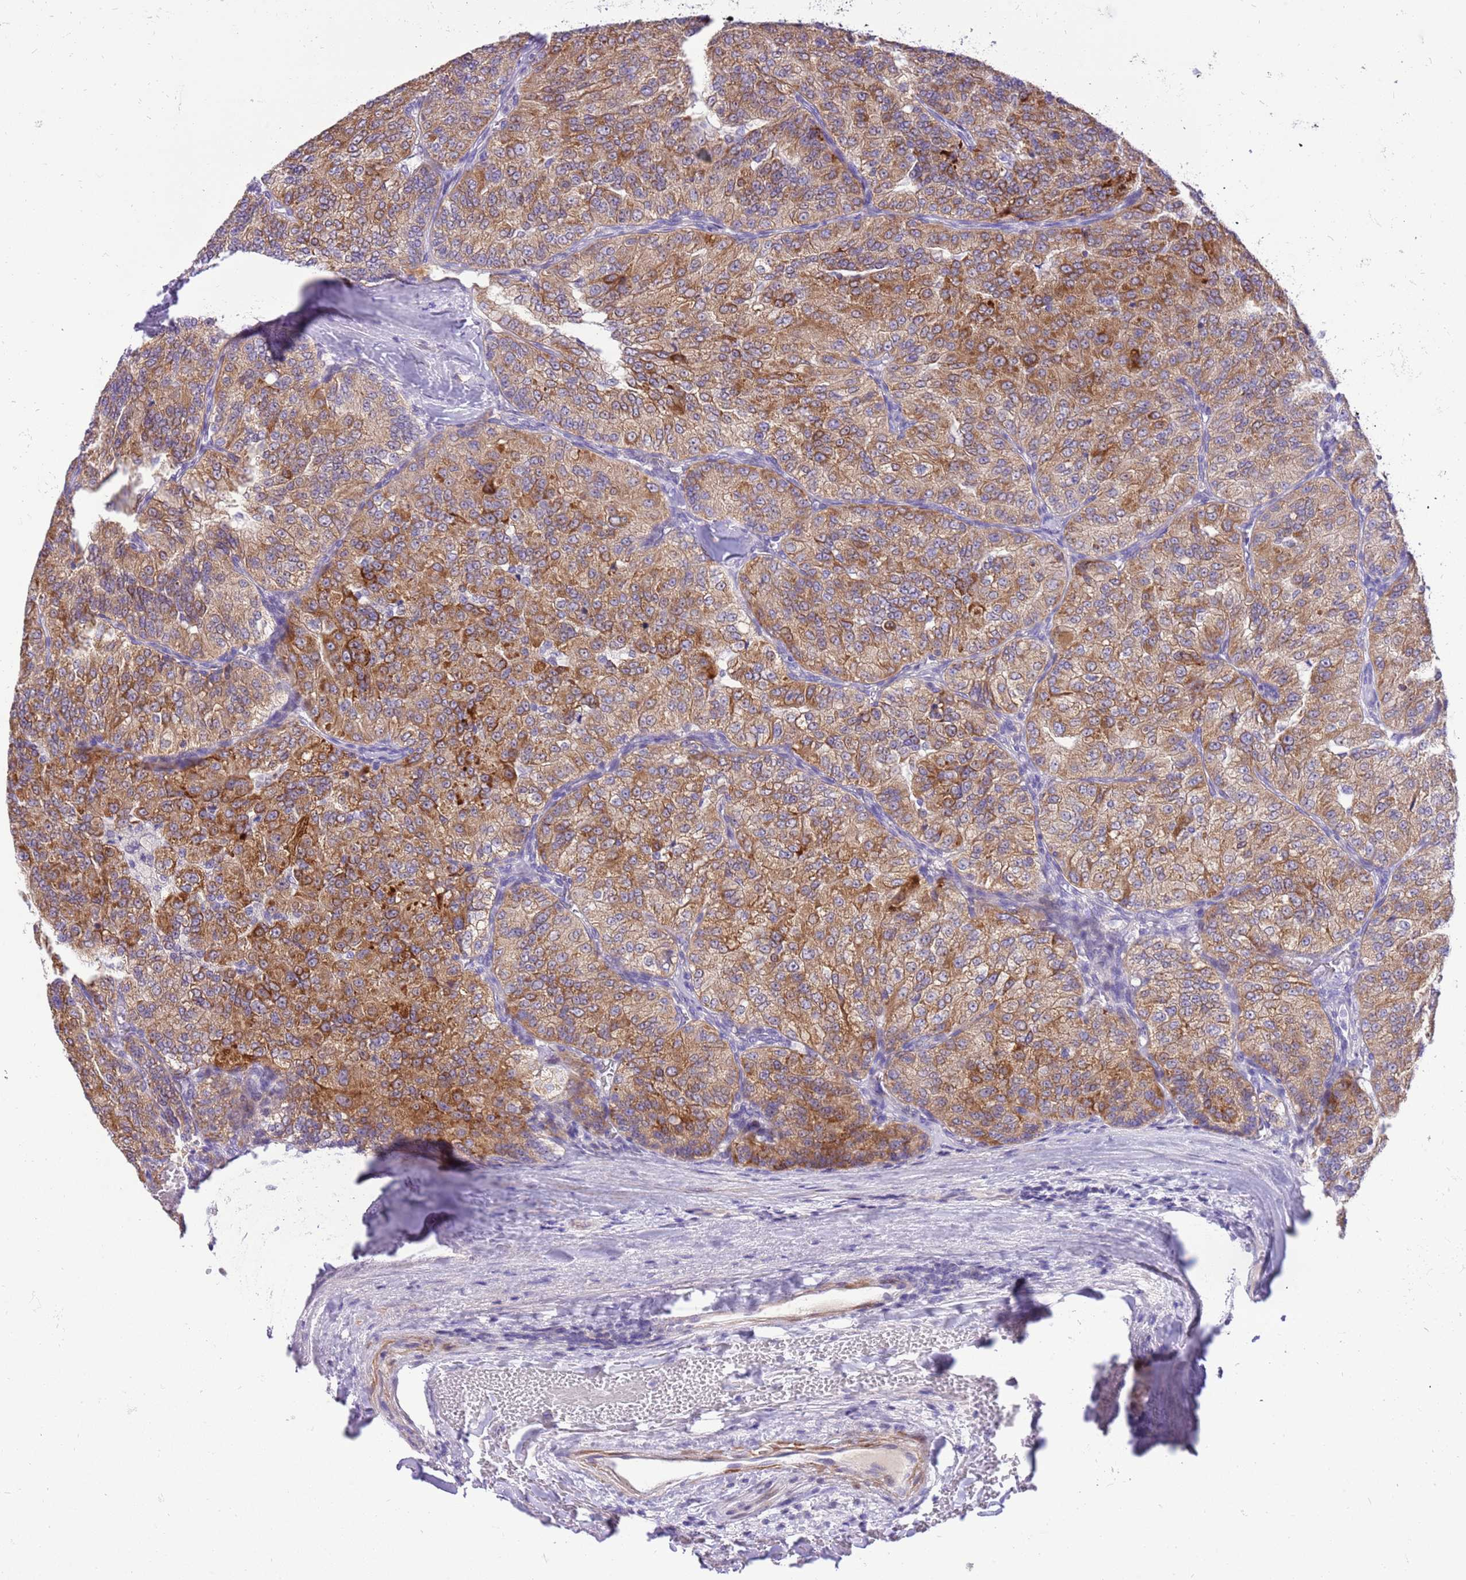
{"staining": {"intensity": "moderate", "quantity": ">75%", "location": "cytoplasmic/membranous"}, "tissue": "renal cancer", "cell_type": "Tumor cells", "image_type": "cancer", "snomed": [{"axis": "morphology", "description": "Adenocarcinoma, NOS"}, {"axis": "topography", "description": "Kidney"}], "caption": "Immunohistochemistry photomicrograph of neoplastic tissue: adenocarcinoma (renal) stained using immunohistochemistry displays medium levels of moderate protein expression localized specifically in the cytoplasmic/membranous of tumor cells, appearing as a cytoplasmic/membranous brown color.", "gene": "GLCE", "patient": {"sex": "female", "age": 63}}